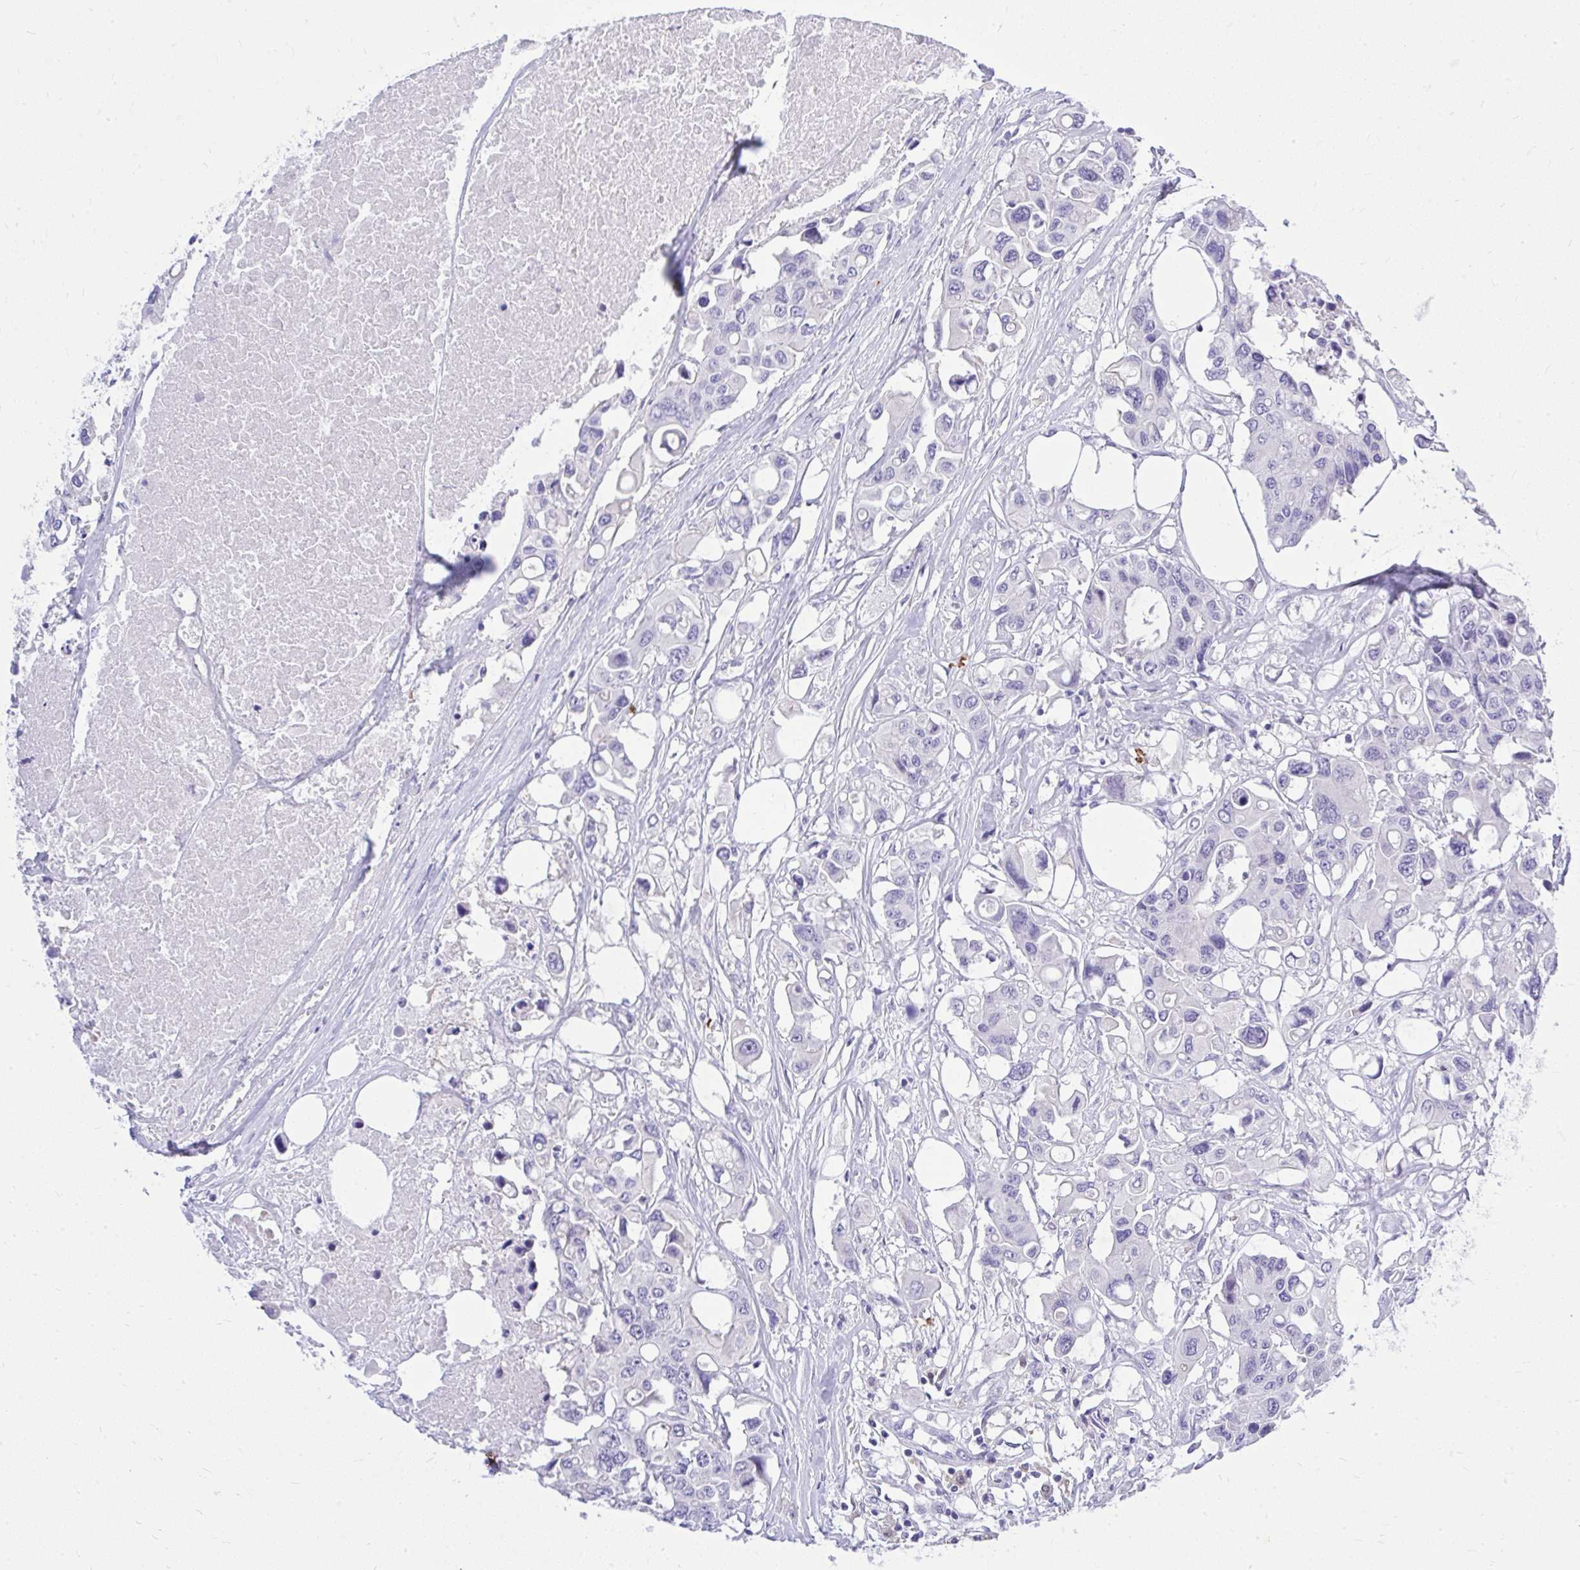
{"staining": {"intensity": "negative", "quantity": "none", "location": "none"}, "tissue": "colorectal cancer", "cell_type": "Tumor cells", "image_type": "cancer", "snomed": [{"axis": "morphology", "description": "Adenocarcinoma, NOS"}, {"axis": "topography", "description": "Colon"}], "caption": "IHC of human colorectal adenocarcinoma demonstrates no expression in tumor cells.", "gene": "PSD", "patient": {"sex": "male", "age": 77}}